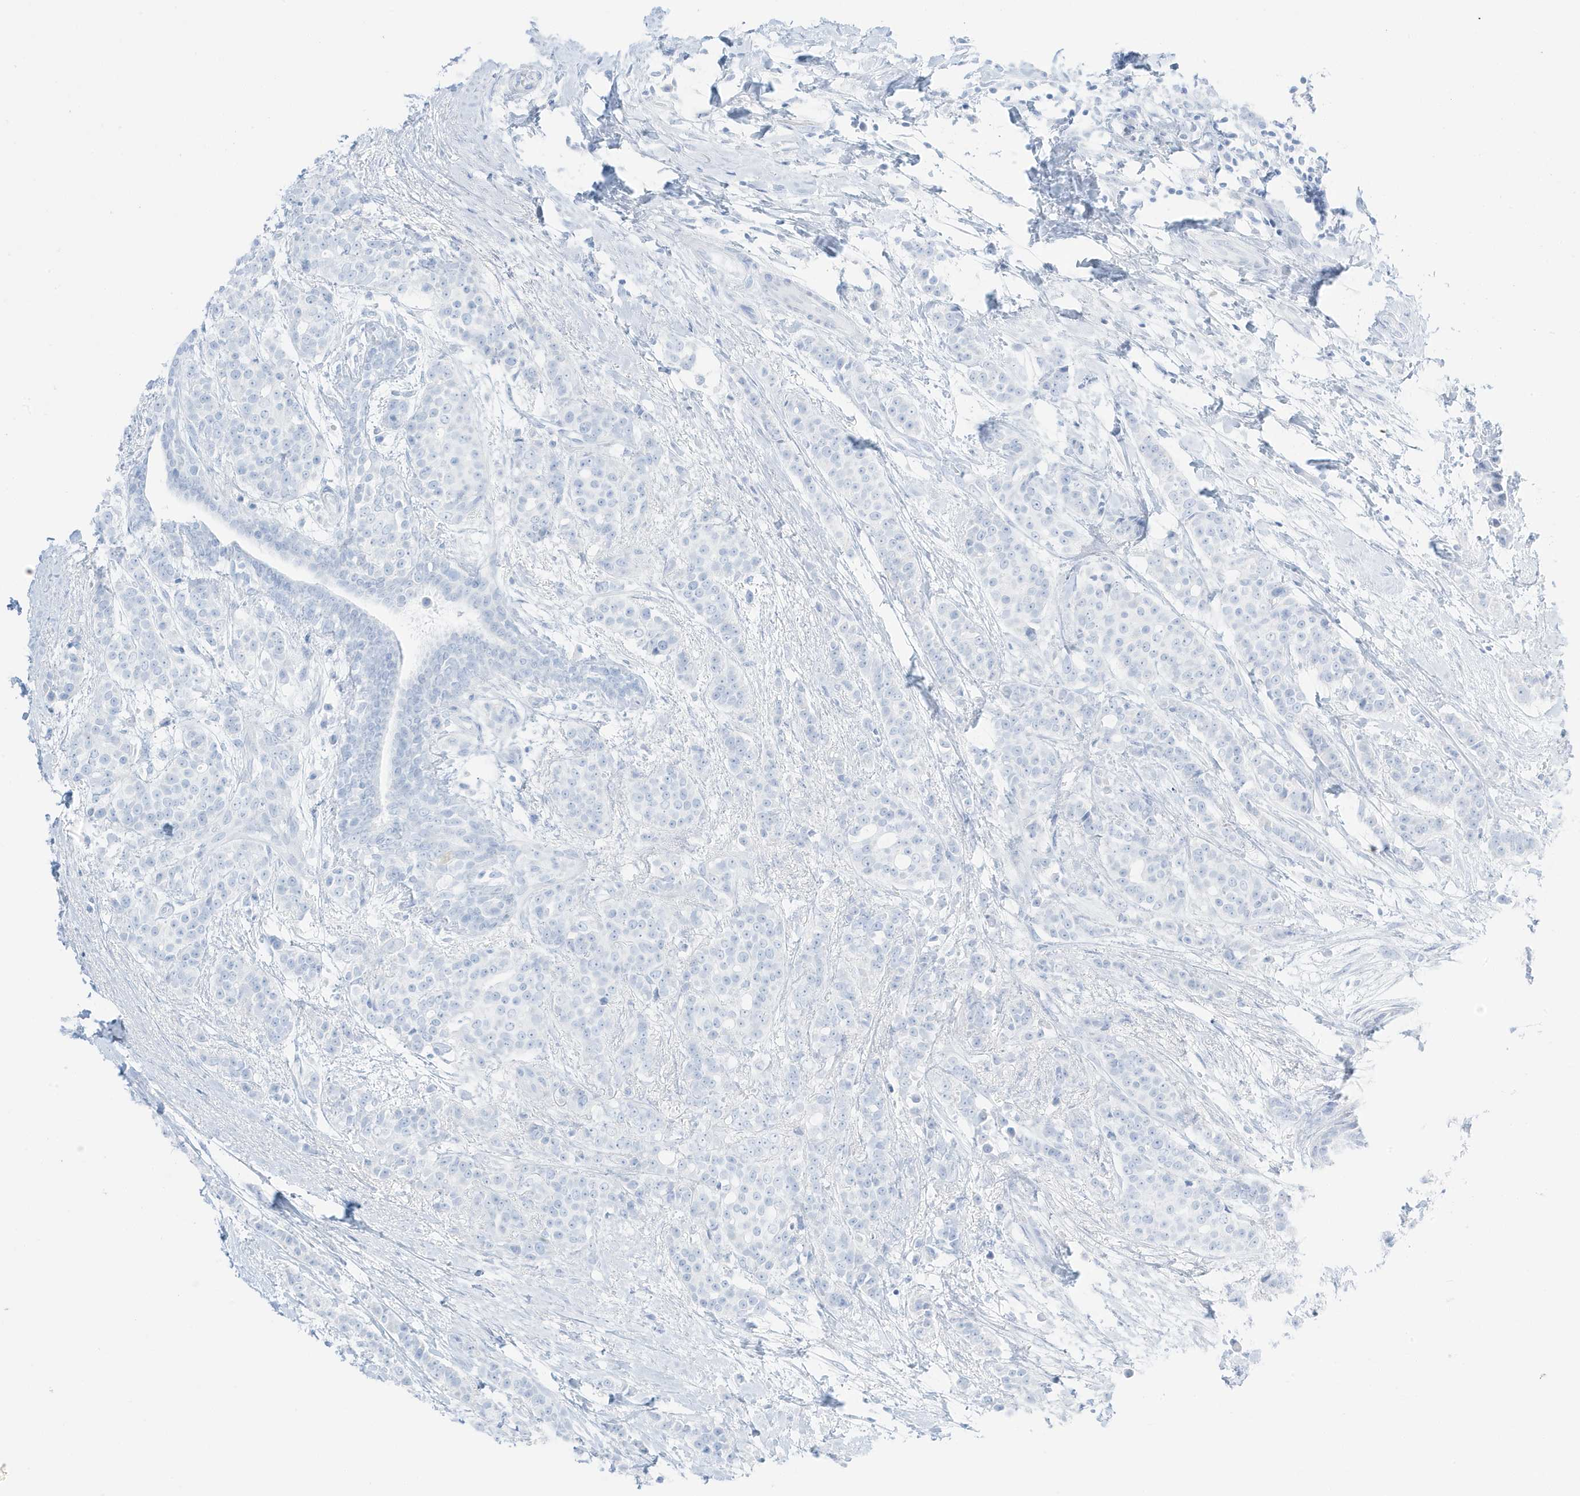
{"staining": {"intensity": "negative", "quantity": "none", "location": "none"}, "tissue": "breast cancer", "cell_type": "Tumor cells", "image_type": "cancer", "snomed": [{"axis": "morphology", "description": "Lobular carcinoma"}, {"axis": "topography", "description": "Breast"}], "caption": "This is a histopathology image of immunohistochemistry staining of breast cancer (lobular carcinoma), which shows no positivity in tumor cells.", "gene": "SLC22A13", "patient": {"sex": "female", "age": 51}}